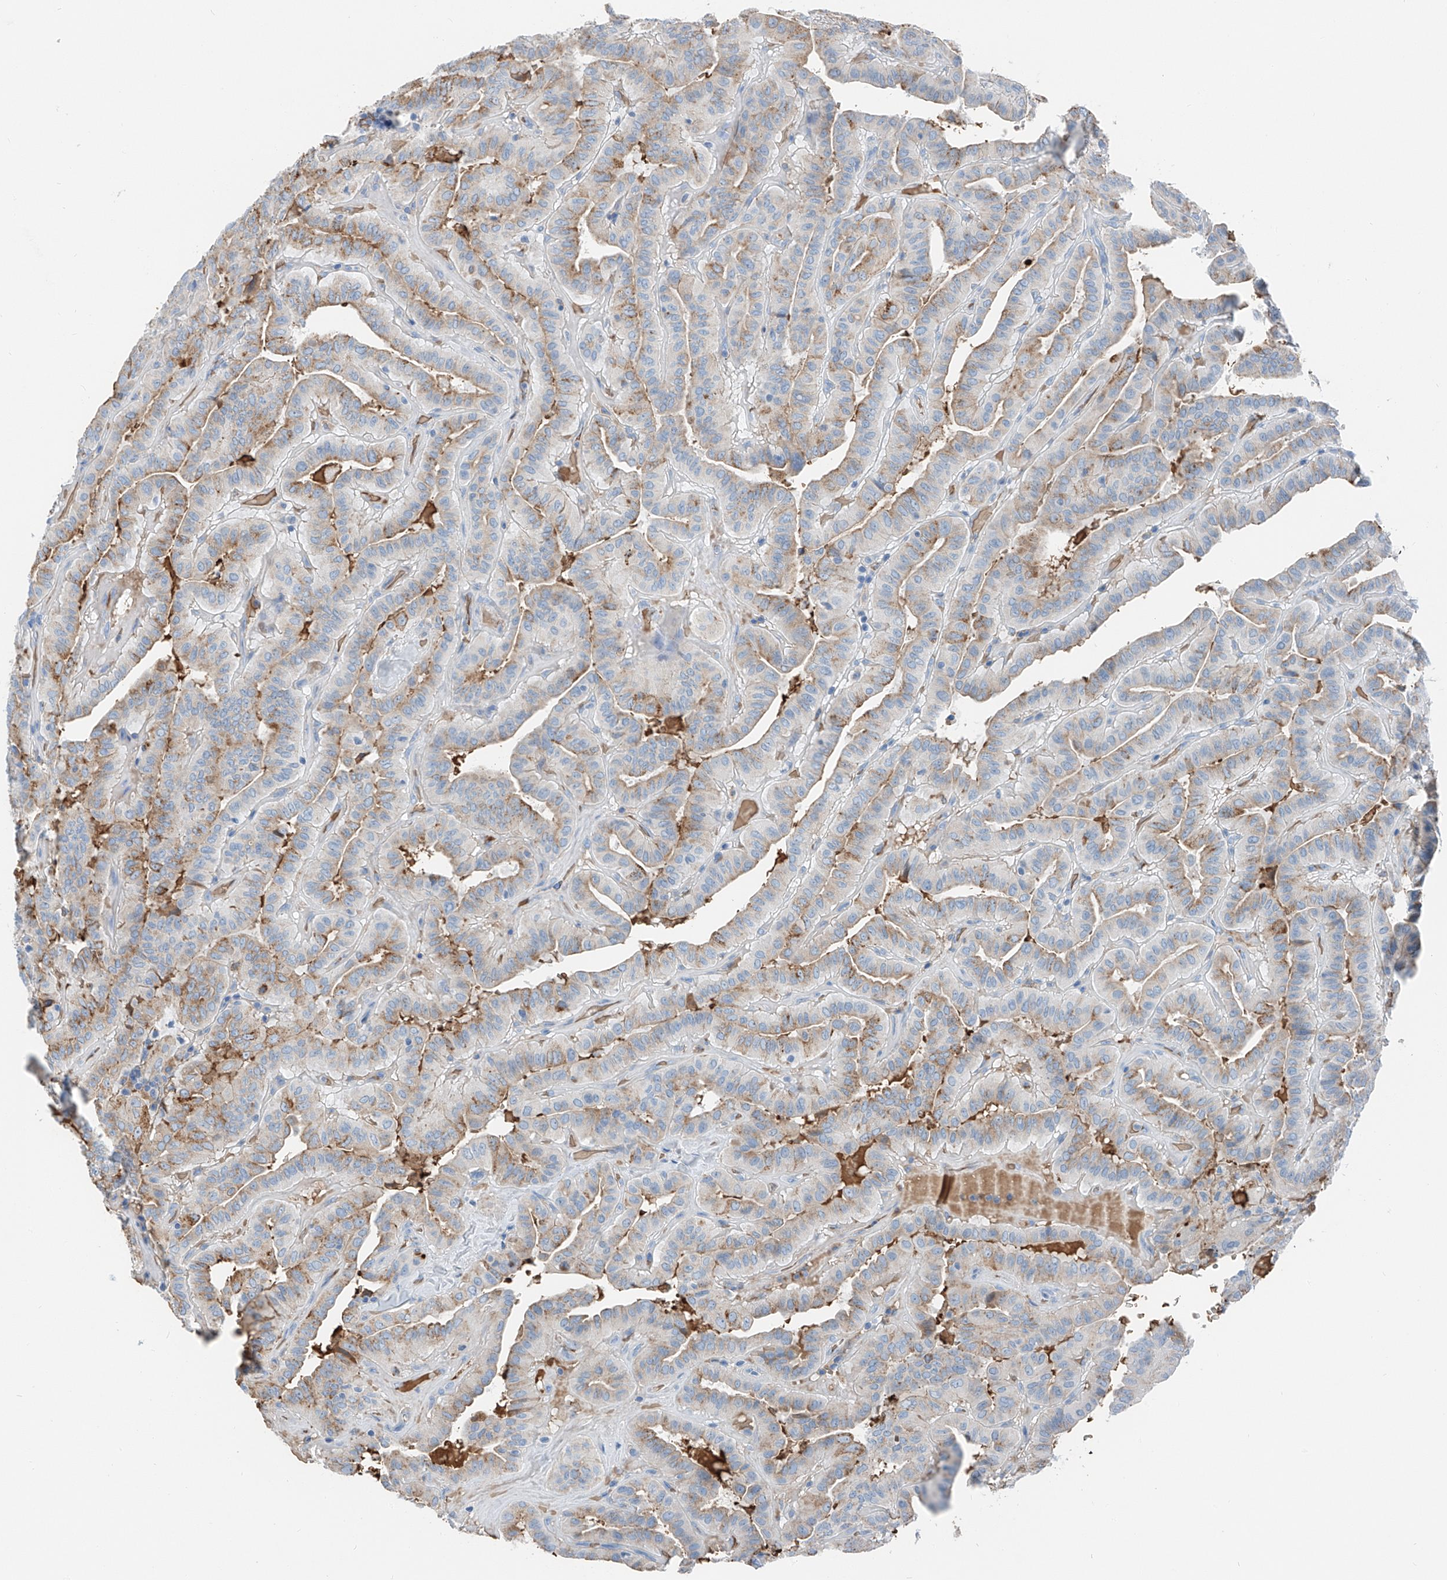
{"staining": {"intensity": "weak", "quantity": "<25%", "location": "cytoplasmic/membranous"}, "tissue": "thyroid cancer", "cell_type": "Tumor cells", "image_type": "cancer", "snomed": [{"axis": "morphology", "description": "Papillary adenocarcinoma, NOS"}, {"axis": "topography", "description": "Thyroid gland"}], "caption": "Thyroid papillary adenocarcinoma stained for a protein using immunohistochemistry displays no staining tumor cells.", "gene": "PRSS23", "patient": {"sex": "male", "age": 77}}